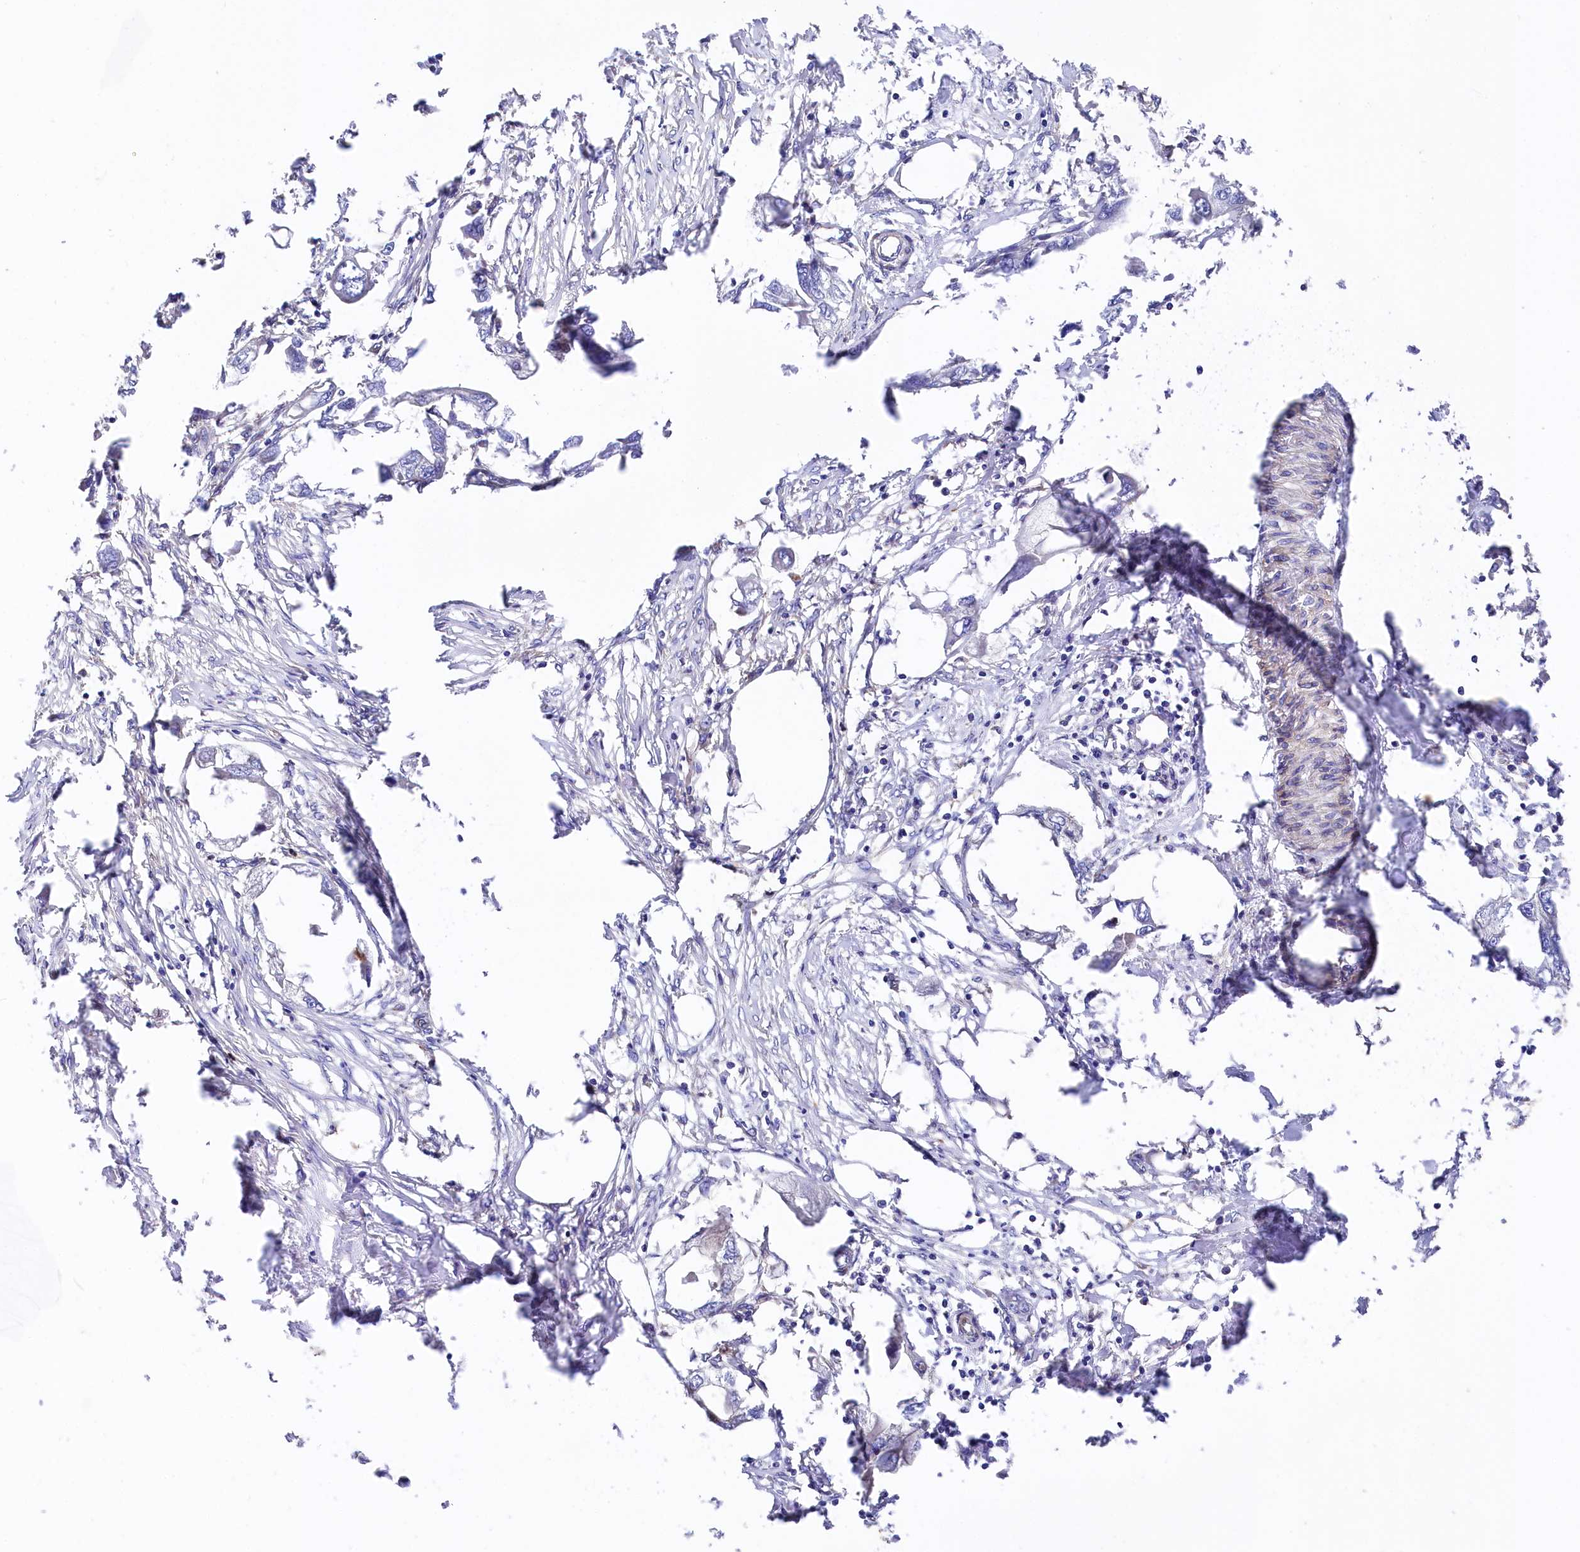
{"staining": {"intensity": "negative", "quantity": "none", "location": "none"}, "tissue": "endometrial cancer", "cell_type": "Tumor cells", "image_type": "cancer", "snomed": [{"axis": "morphology", "description": "Adenocarcinoma, NOS"}, {"axis": "morphology", "description": "Adenocarcinoma, metastatic, NOS"}, {"axis": "topography", "description": "Adipose tissue"}, {"axis": "topography", "description": "Endometrium"}], "caption": "Tumor cells are negative for protein expression in human endometrial metastatic adenocarcinoma.", "gene": "TNKS1BP1", "patient": {"sex": "female", "age": 67}}